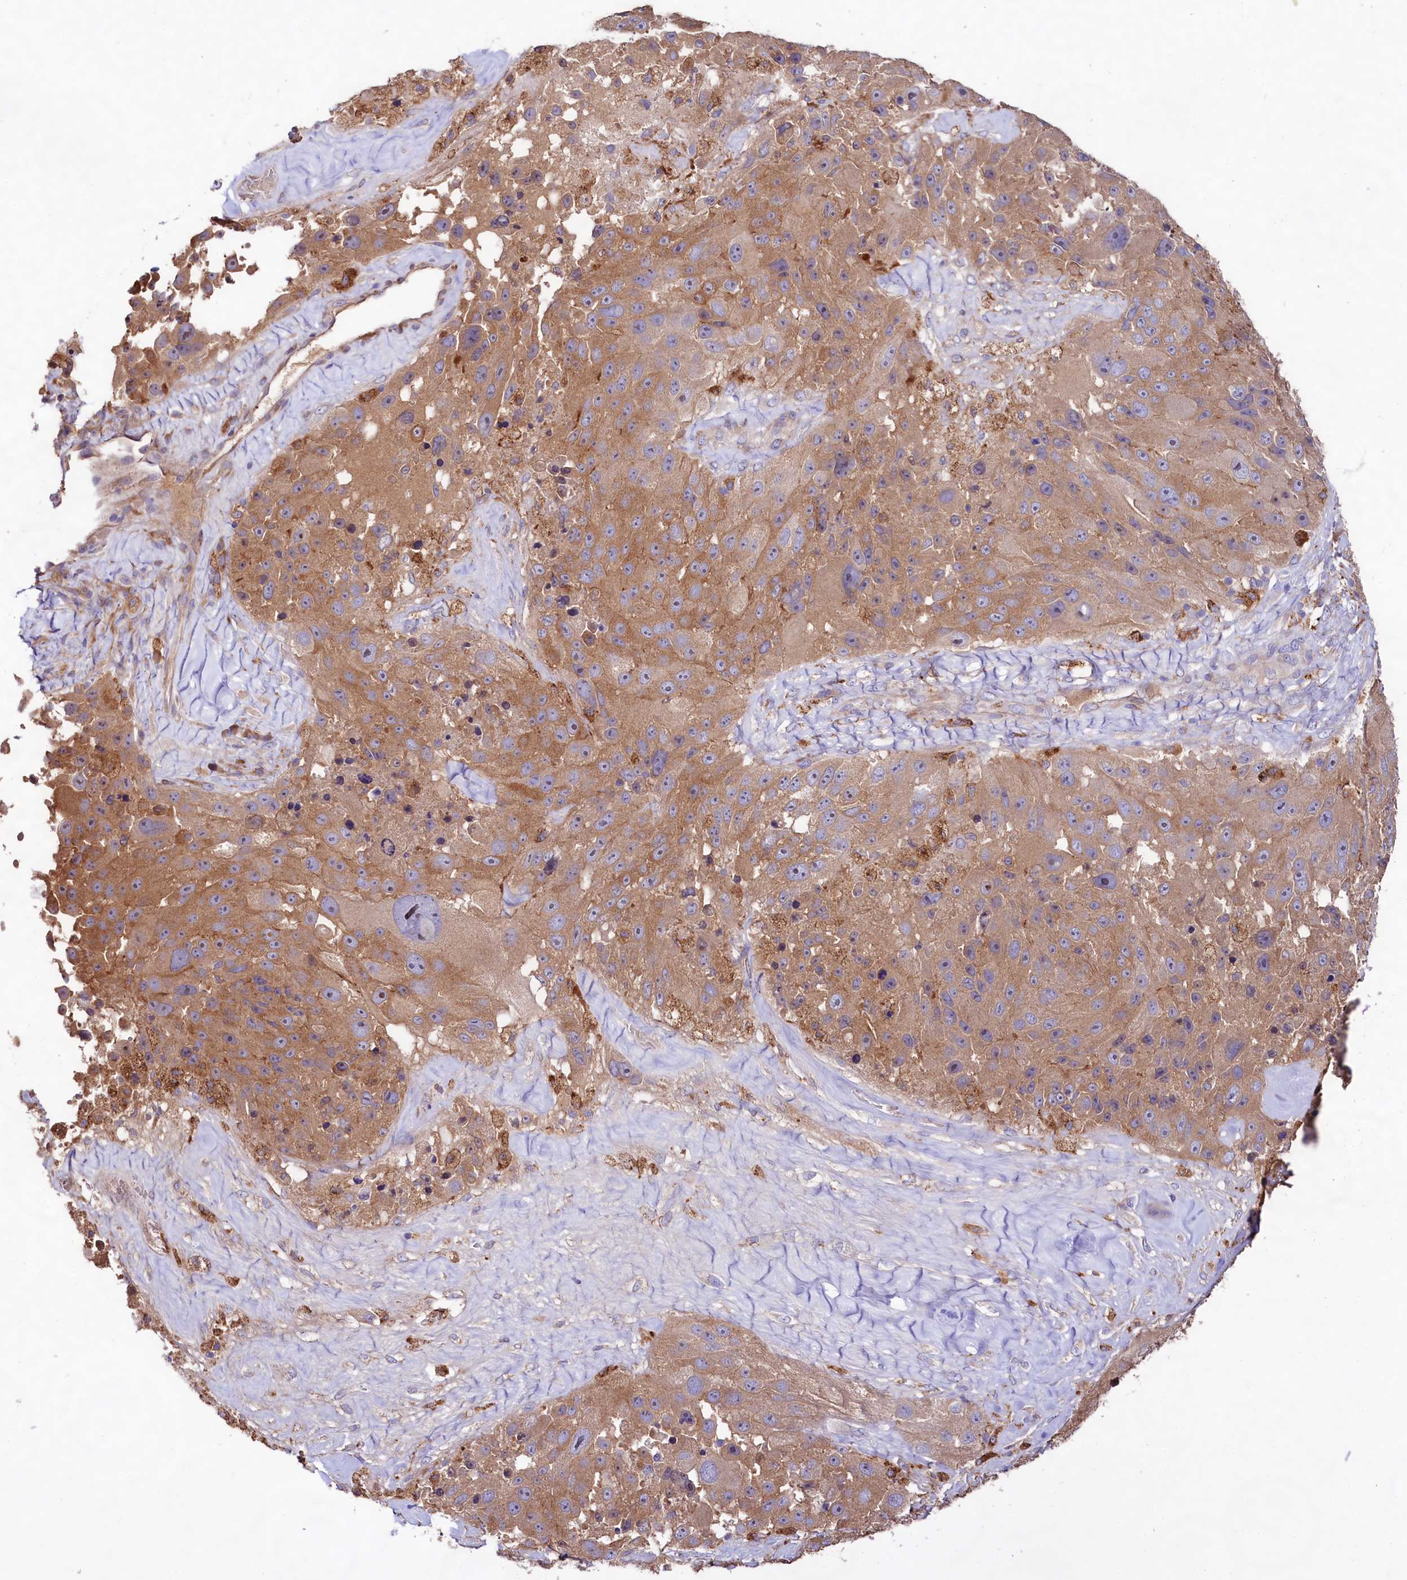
{"staining": {"intensity": "moderate", "quantity": "25%-75%", "location": "cytoplasmic/membranous"}, "tissue": "melanoma", "cell_type": "Tumor cells", "image_type": "cancer", "snomed": [{"axis": "morphology", "description": "Malignant melanoma, Metastatic site"}, {"axis": "topography", "description": "Lymph node"}], "caption": "Protein expression analysis of malignant melanoma (metastatic site) exhibits moderate cytoplasmic/membranous expression in about 25%-75% of tumor cells.", "gene": "DMXL2", "patient": {"sex": "male", "age": 62}}